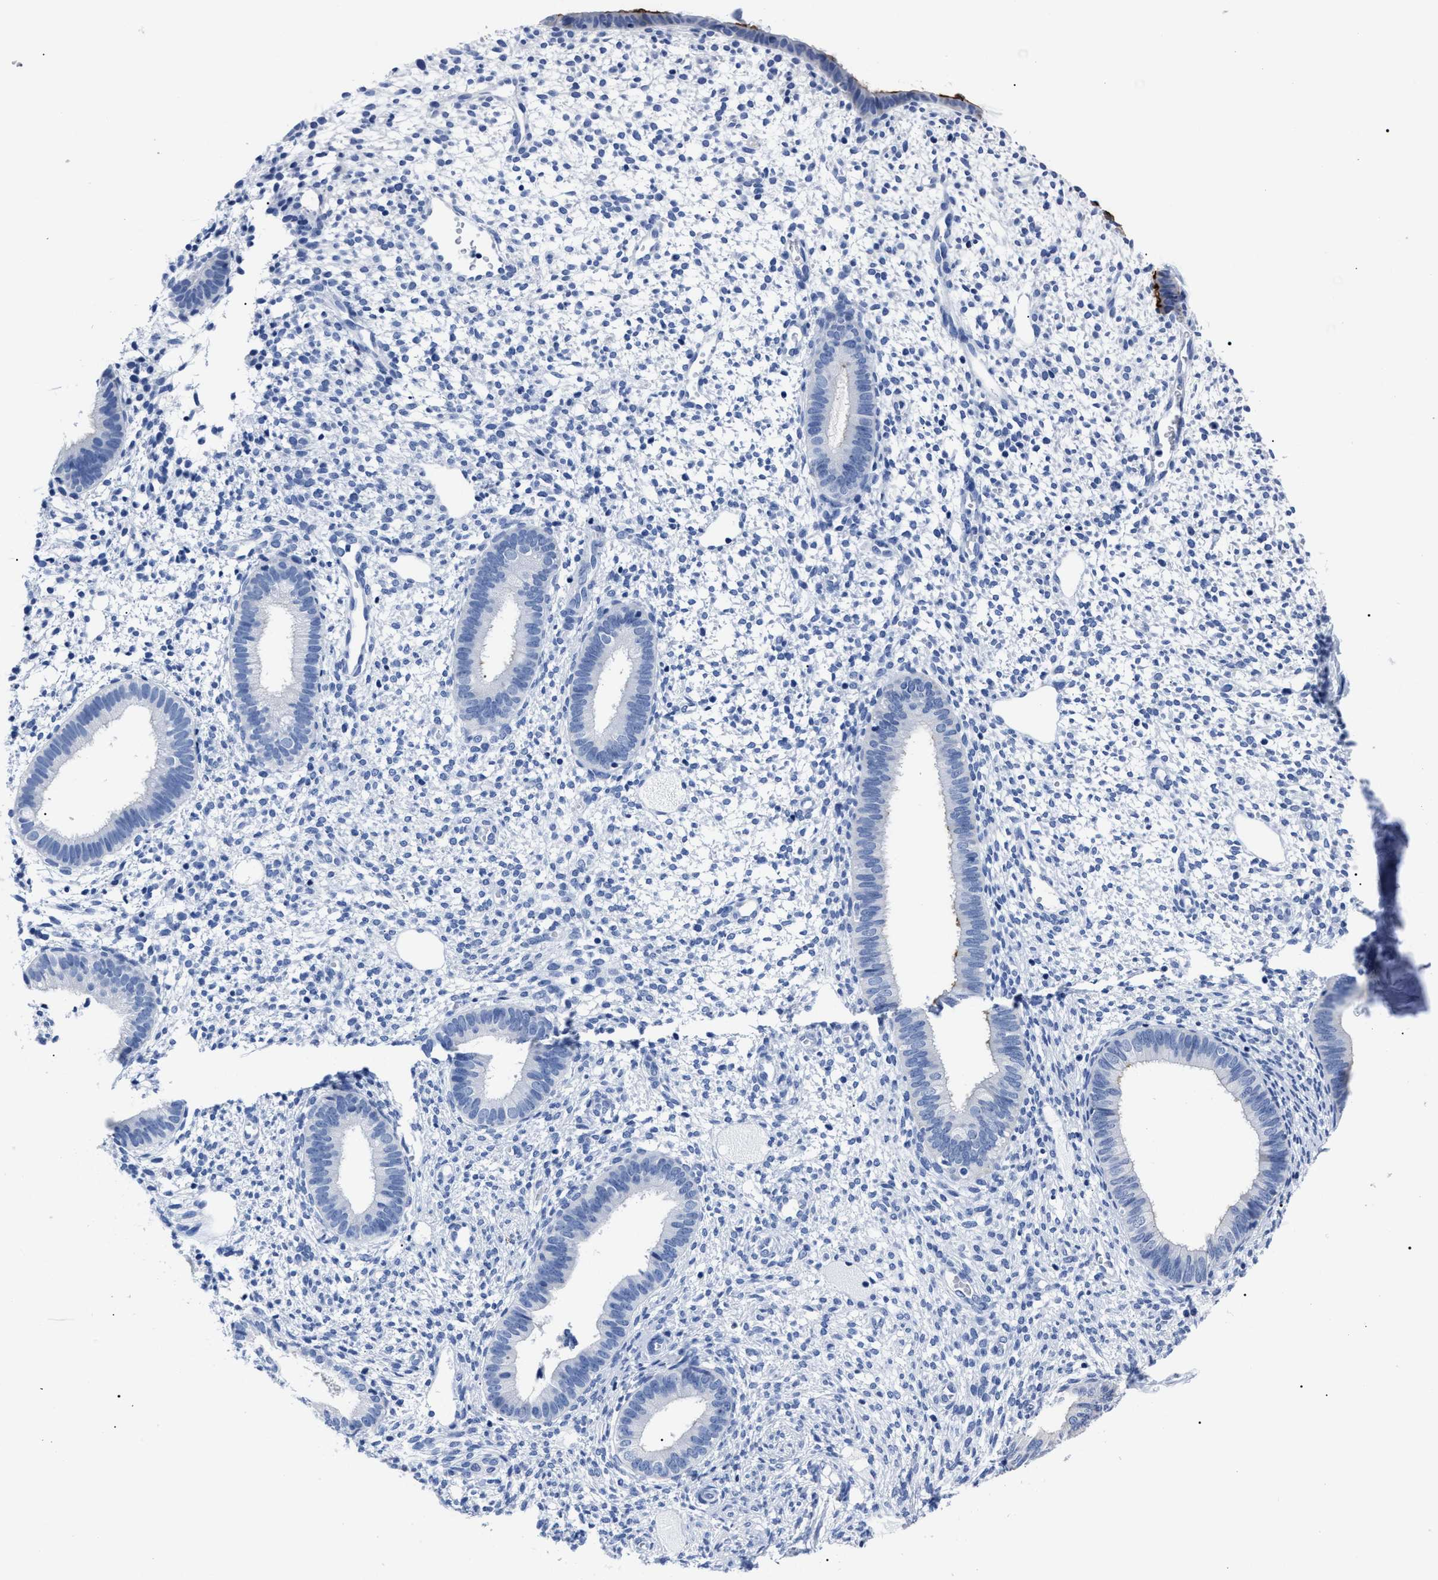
{"staining": {"intensity": "negative", "quantity": "none", "location": "none"}, "tissue": "endometrium", "cell_type": "Cells in endometrial stroma", "image_type": "normal", "snomed": [{"axis": "morphology", "description": "Normal tissue, NOS"}, {"axis": "topography", "description": "Endometrium"}], "caption": "Endometrium was stained to show a protein in brown. There is no significant expression in cells in endometrial stroma. The staining was performed using DAB (3,3'-diaminobenzidine) to visualize the protein expression in brown, while the nuclei were stained in blue with hematoxylin (Magnification: 20x).", "gene": "ALPG", "patient": {"sex": "female", "age": 46}}